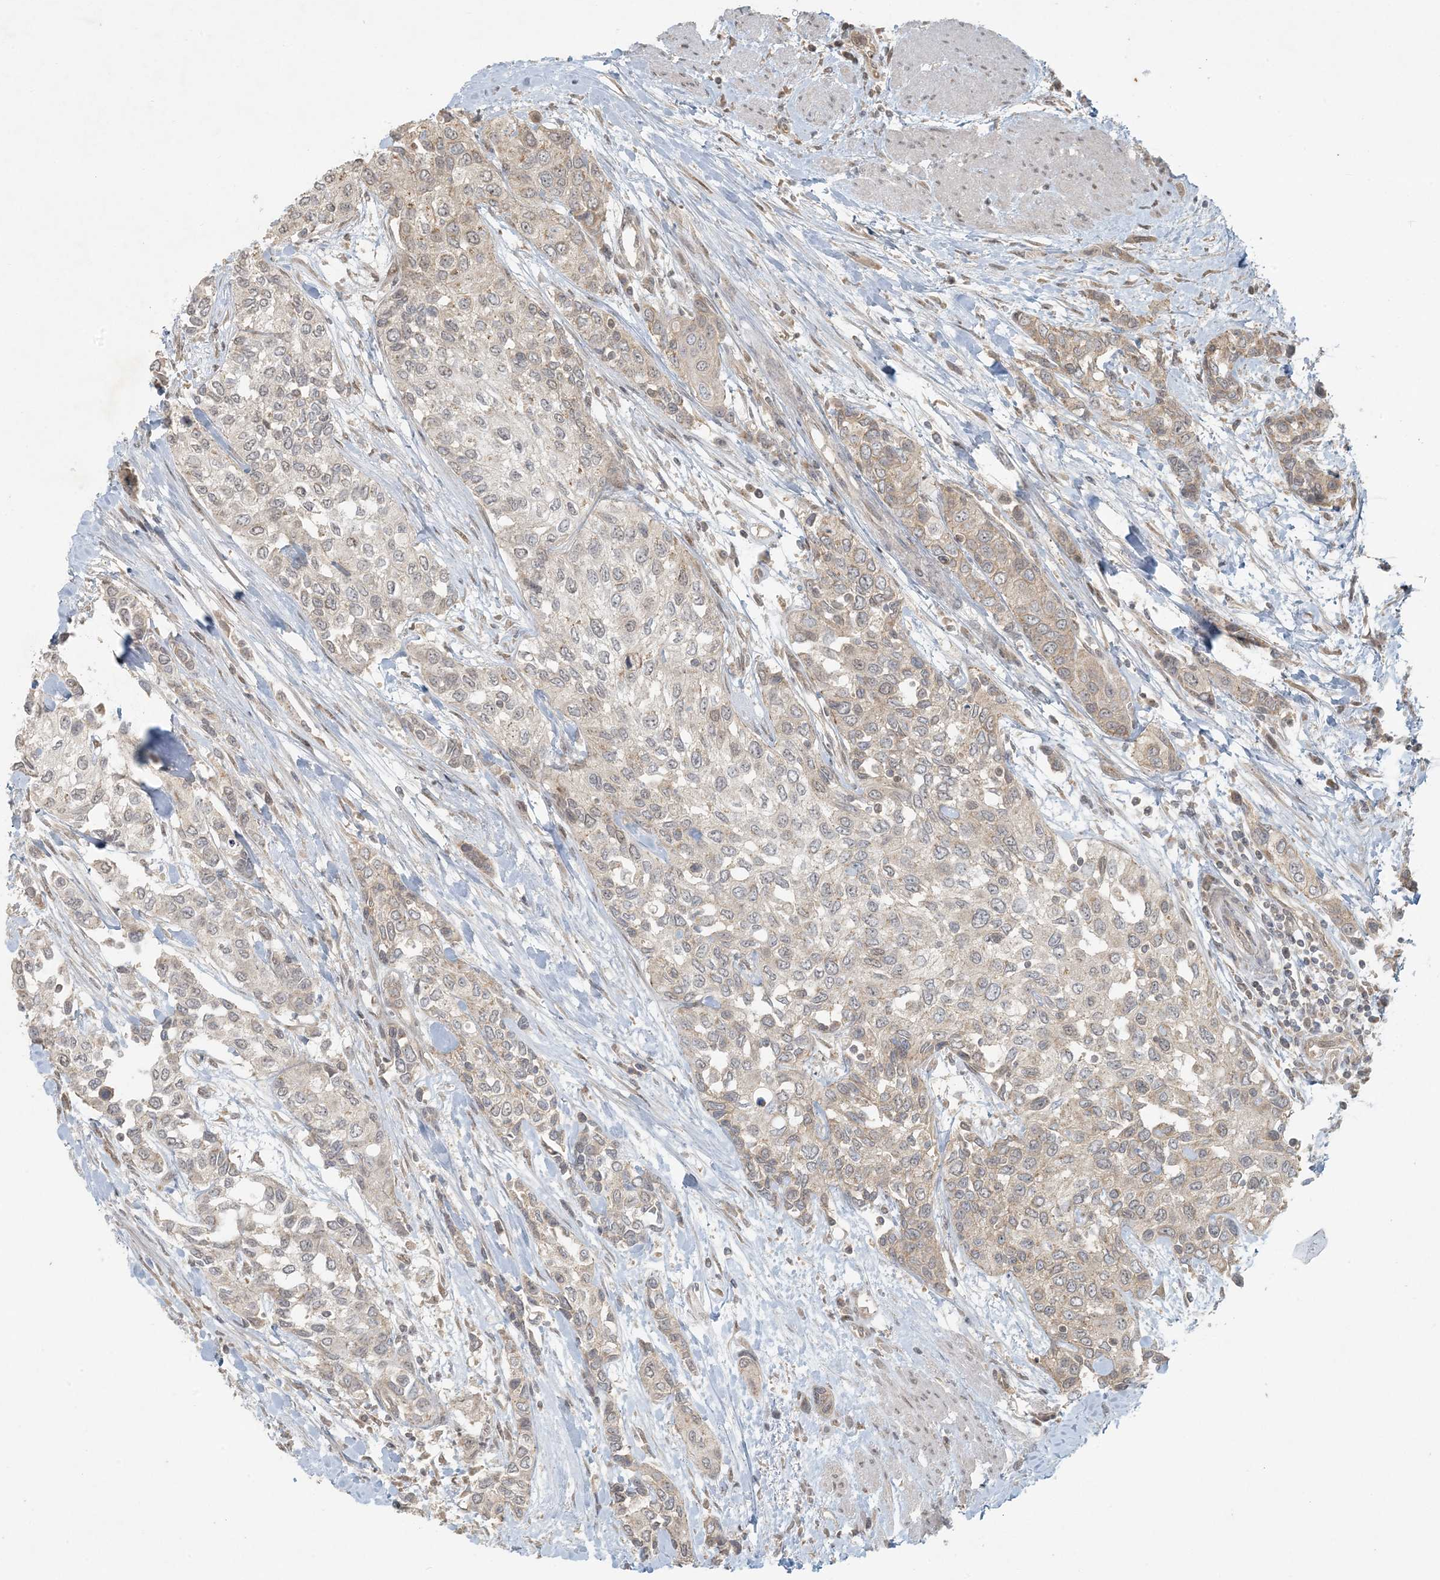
{"staining": {"intensity": "weak", "quantity": "25%-75%", "location": "cytoplasmic/membranous"}, "tissue": "urothelial cancer", "cell_type": "Tumor cells", "image_type": "cancer", "snomed": [{"axis": "morphology", "description": "Normal tissue, NOS"}, {"axis": "morphology", "description": "Urothelial carcinoma, High grade"}, {"axis": "topography", "description": "Vascular tissue"}, {"axis": "topography", "description": "Urinary bladder"}], "caption": "Urothelial cancer stained with a brown dye shows weak cytoplasmic/membranous positive expression in approximately 25%-75% of tumor cells.", "gene": "BCORL1", "patient": {"sex": "female", "age": 56}}